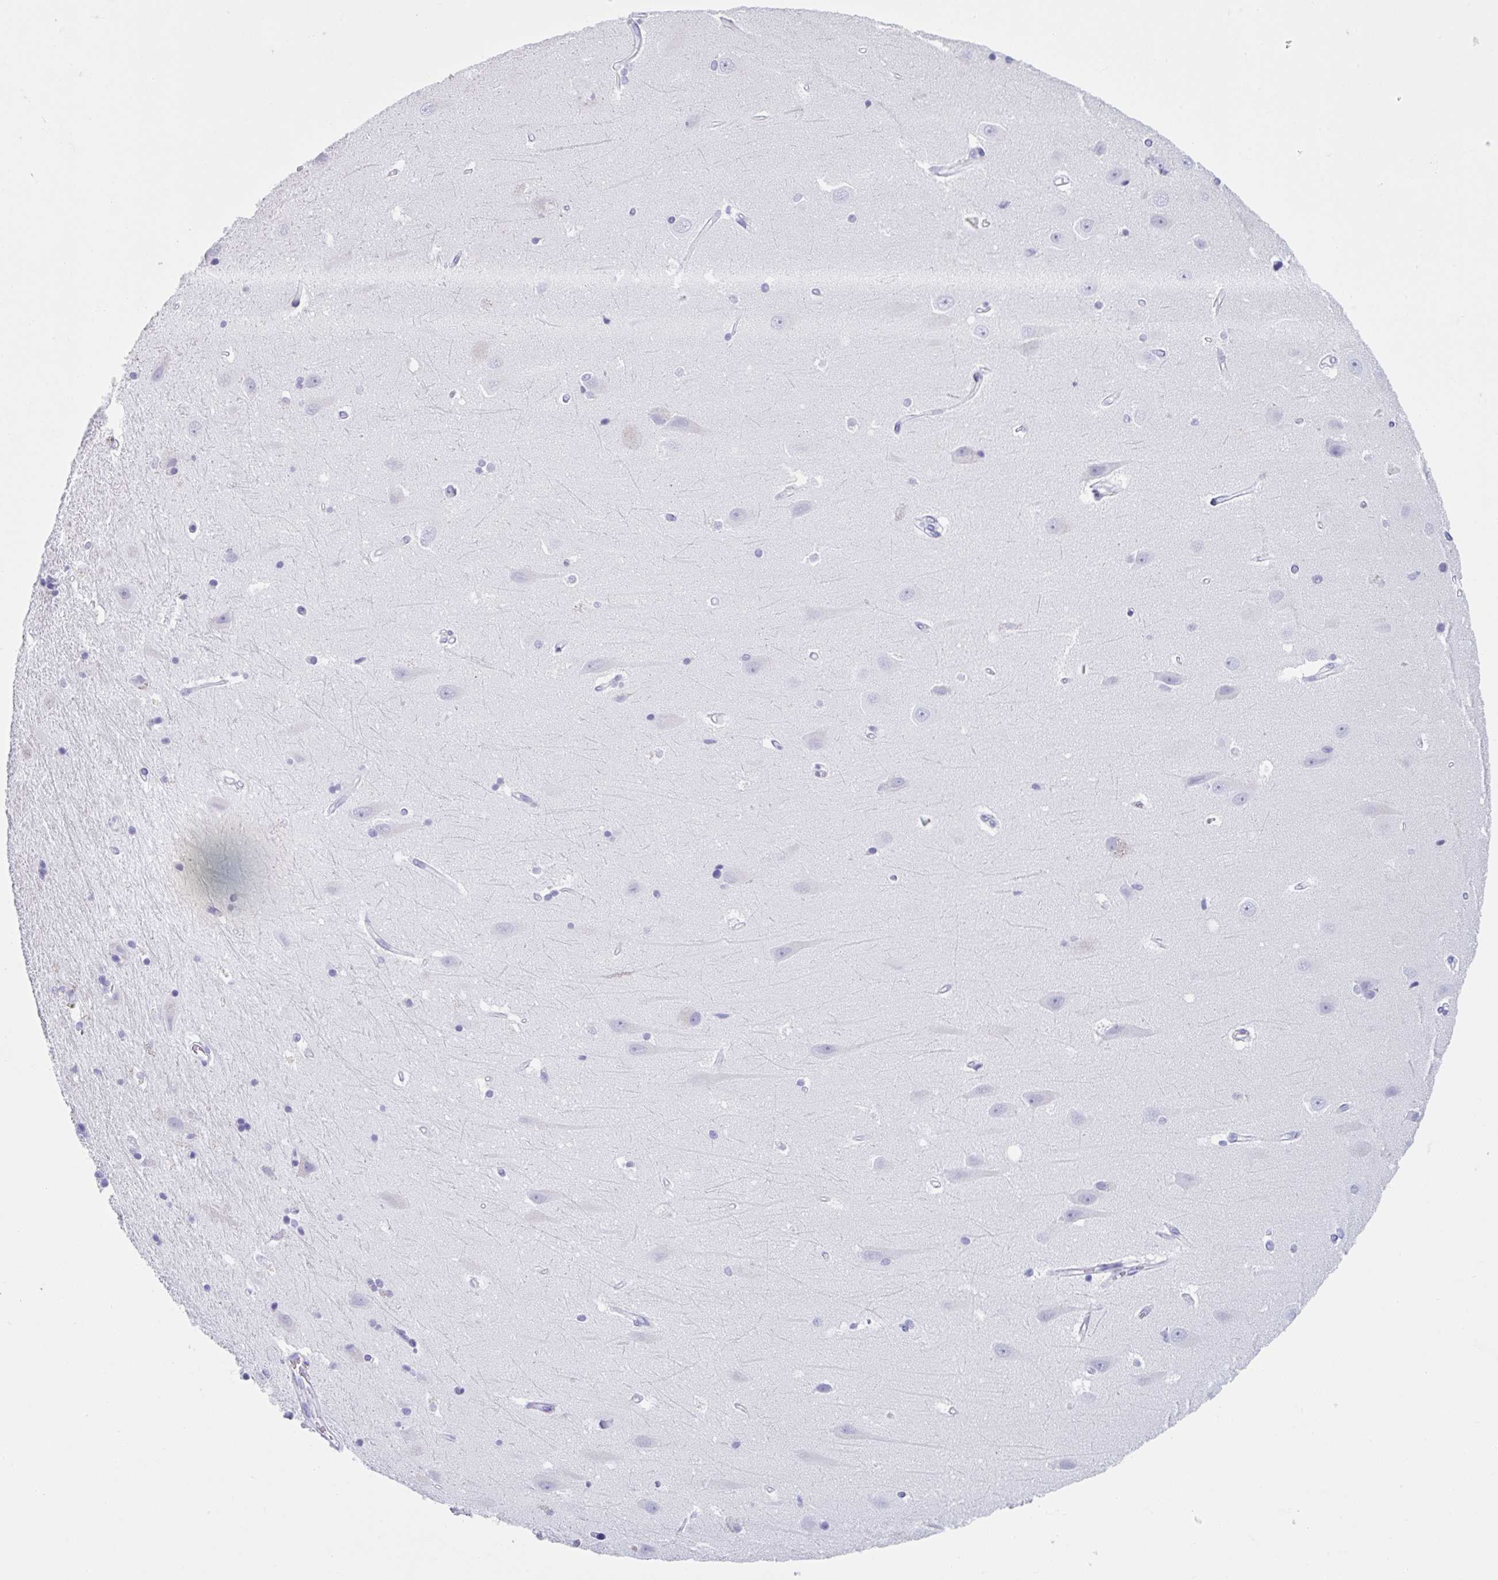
{"staining": {"intensity": "negative", "quantity": "none", "location": "none"}, "tissue": "hippocampus", "cell_type": "Glial cells", "image_type": "normal", "snomed": [{"axis": "morphology", "description": "Normal tissue, NOS"}, {"axis": "topography", "description": "Hippocampus"}], "caption": "The image shows no significant staining in glial cells of hippocampus. Brightfield microscopy of IHC stained with DAB (brown) and hematoxylin (blue), captured at high magnification.", "gene": "CPTP", "patient": {"sex": "male", "age": 63}}